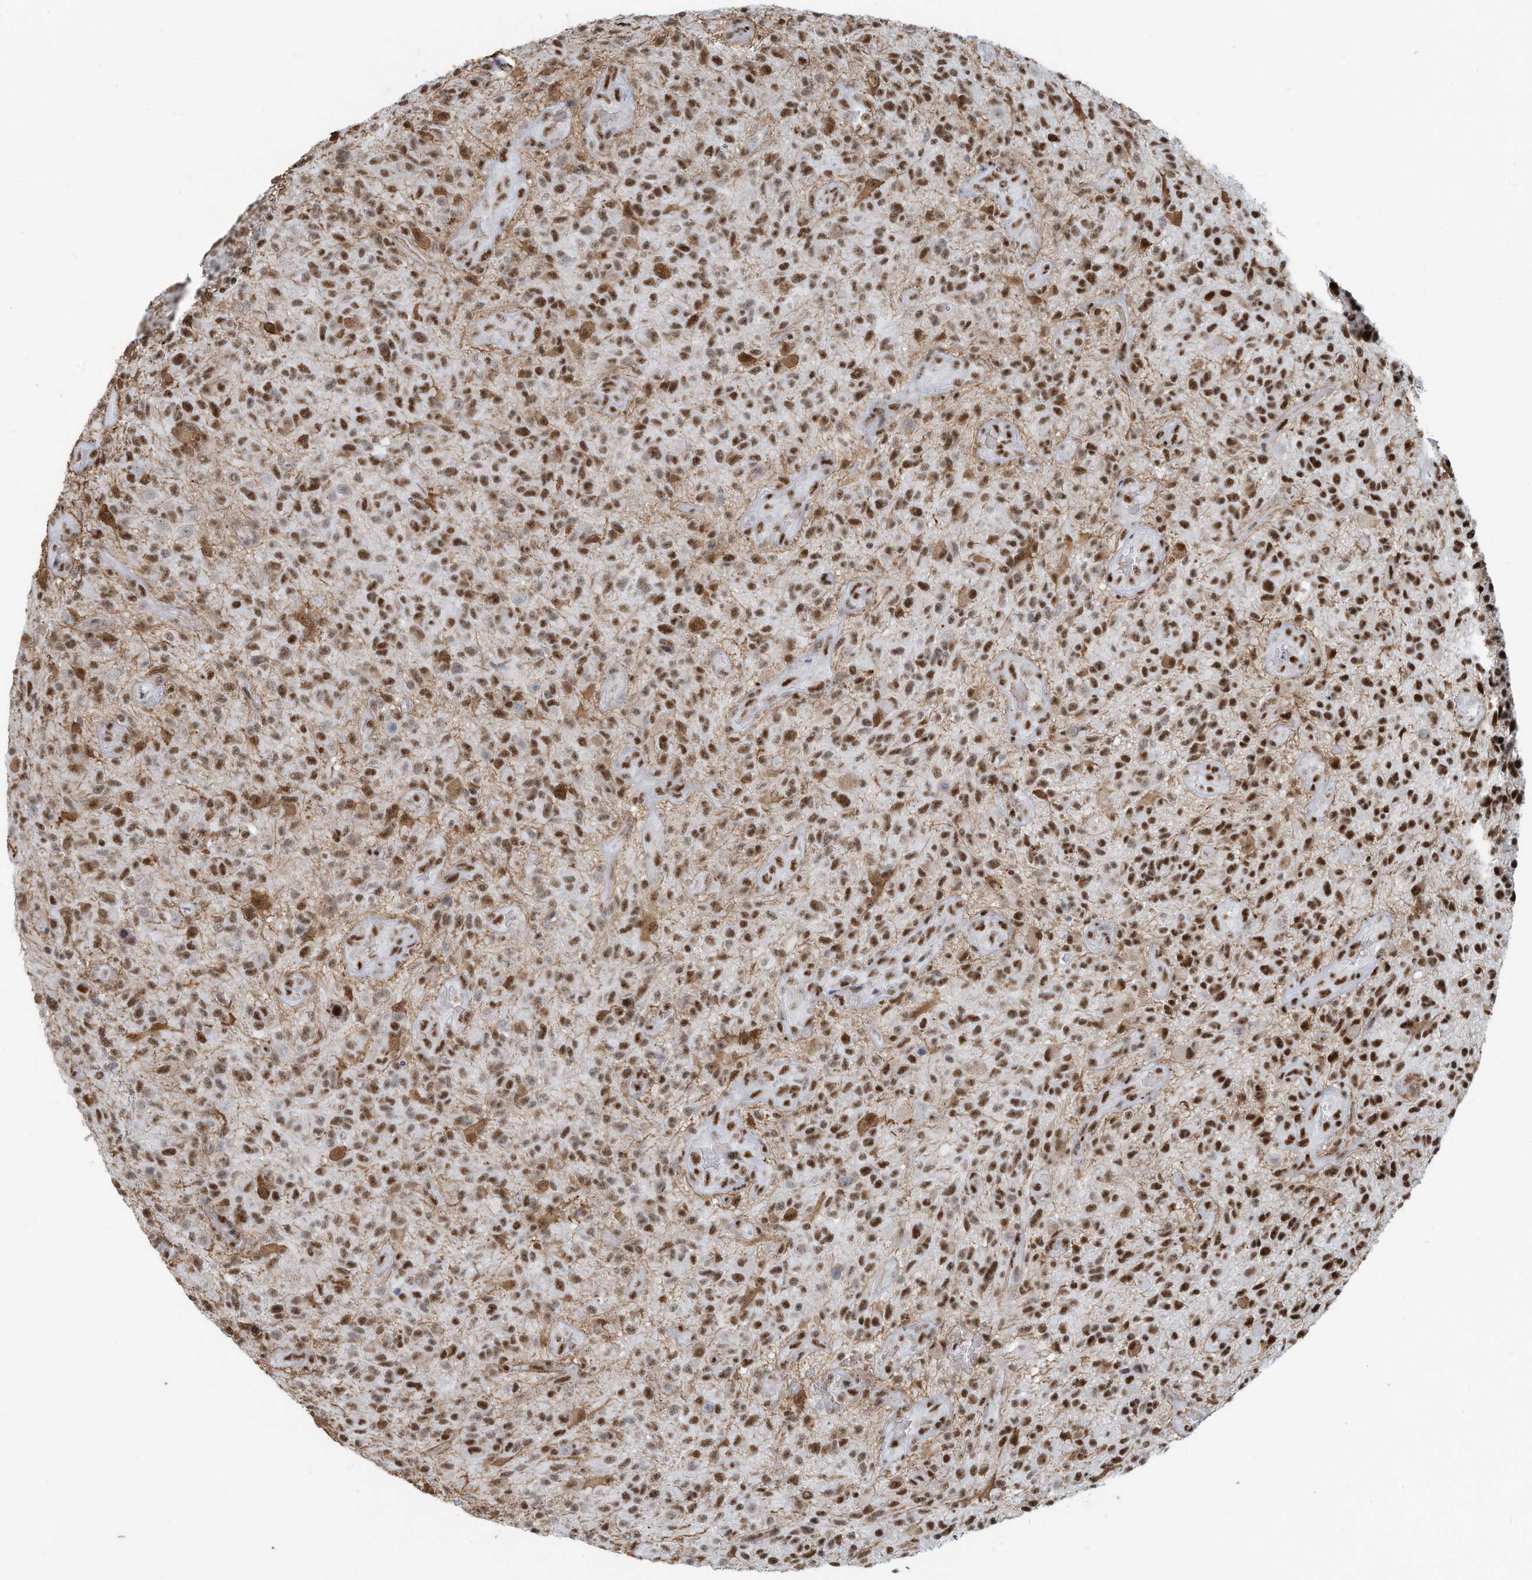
{"staining": {"intensity": "strong", "quantity": ">75%", "location": "nuclear"}, "tissue": "glioma", "cell_type": "Tumor cells", "image_type": "cancer", "snomed": [{"axis": "morphology", "description": "Glioma, malignant, High grade"}, {"axis": "topography", "description": "Brain"}], "caption": "Glioma tissue demonstrates strong nuclear expression in approximately >75% of tumor cells, visualized by immunohistochemistry.", "gene": "SARNP", "patient": {"sex": "male", "age": 47}}